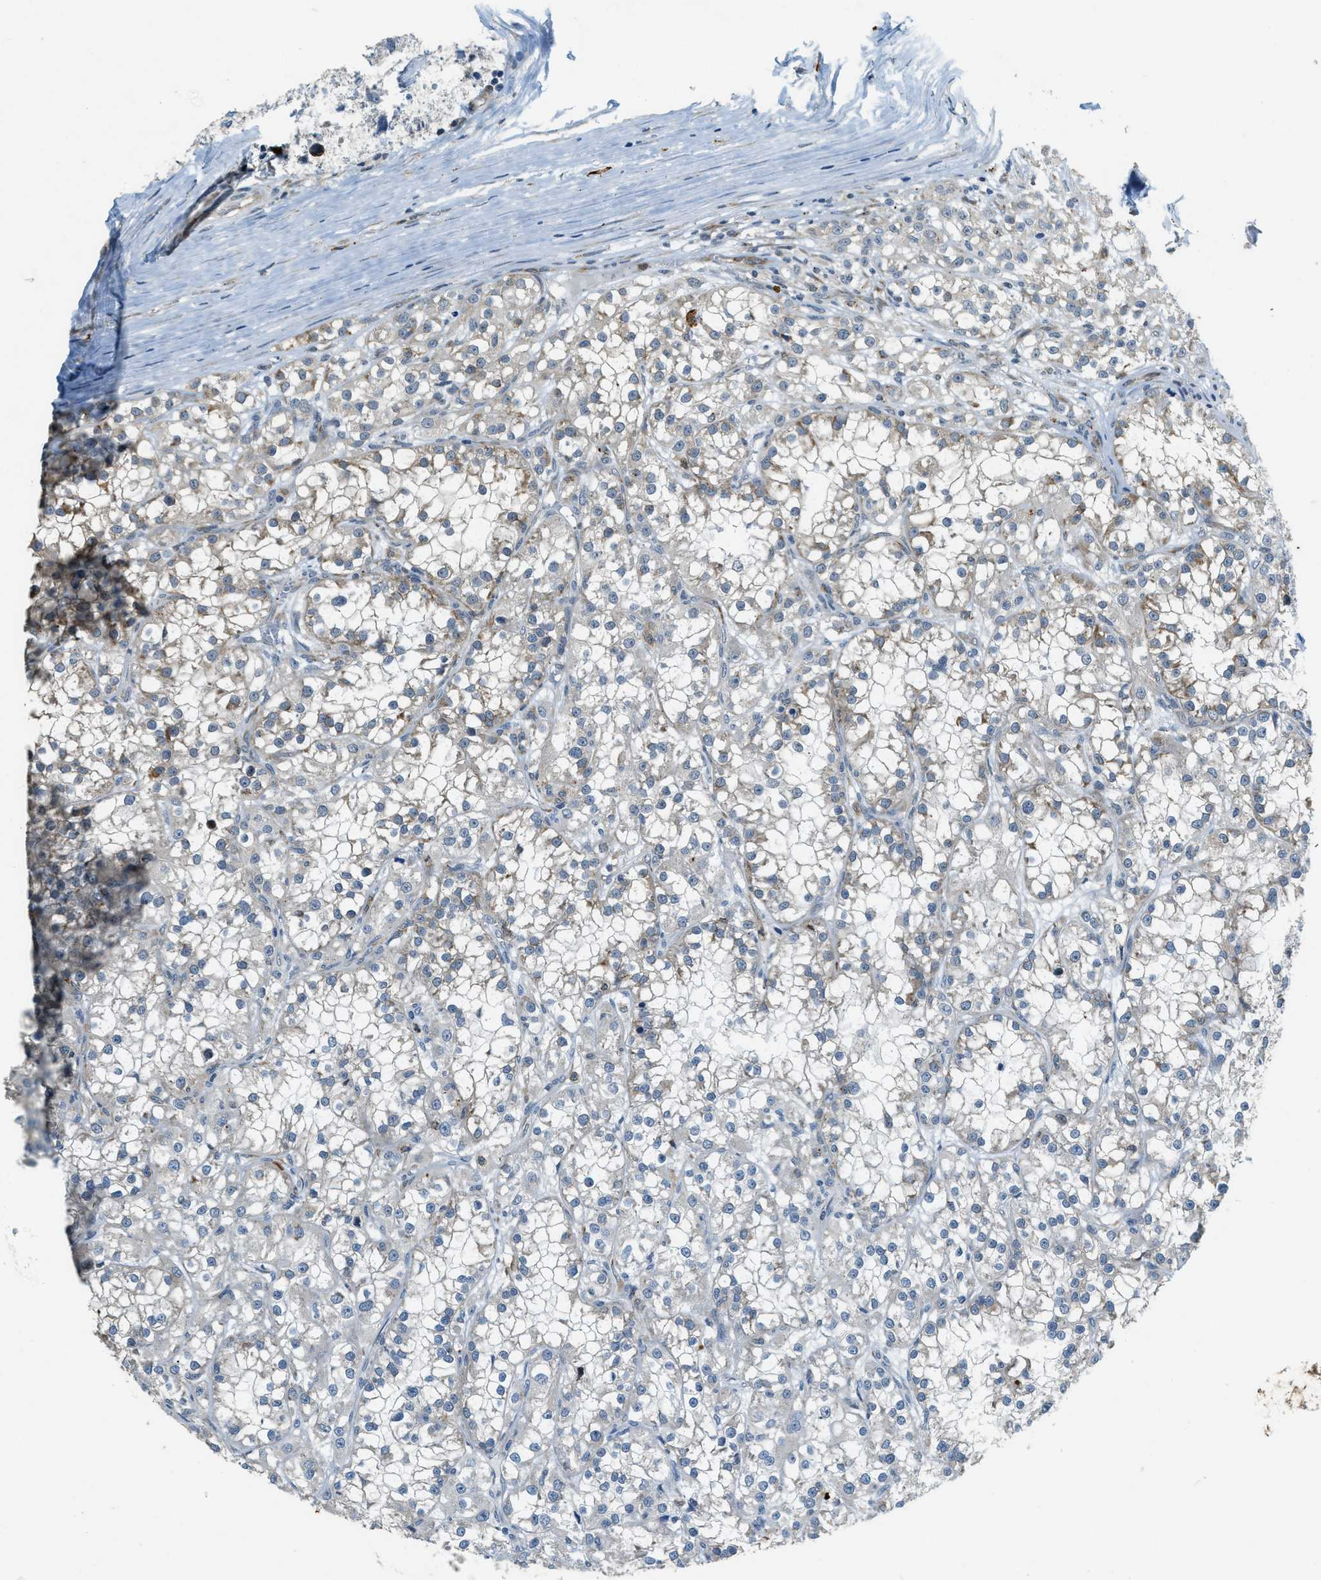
{"staining": {"intensity": "moderate", "quantity": "<25%", "location": "cytoplasmic/membranous"}, "tissue": "renal cancer", "cell_type": "Tumor cells", "image_type": "cancer", "snomed": [{"axis": "morphology", "description": "Adenocarcinoma, NOS"}, {"axis": "topography", "description": "Kidney"}], "caption": "Renal cancer tissue shows moderate cytoplasmic/membranous positivity in approximately <25% of tumor cells, visualized by immunohistochemistry.", "gene": "HERC2", "patient": {"sex": "female", "age": 52}}